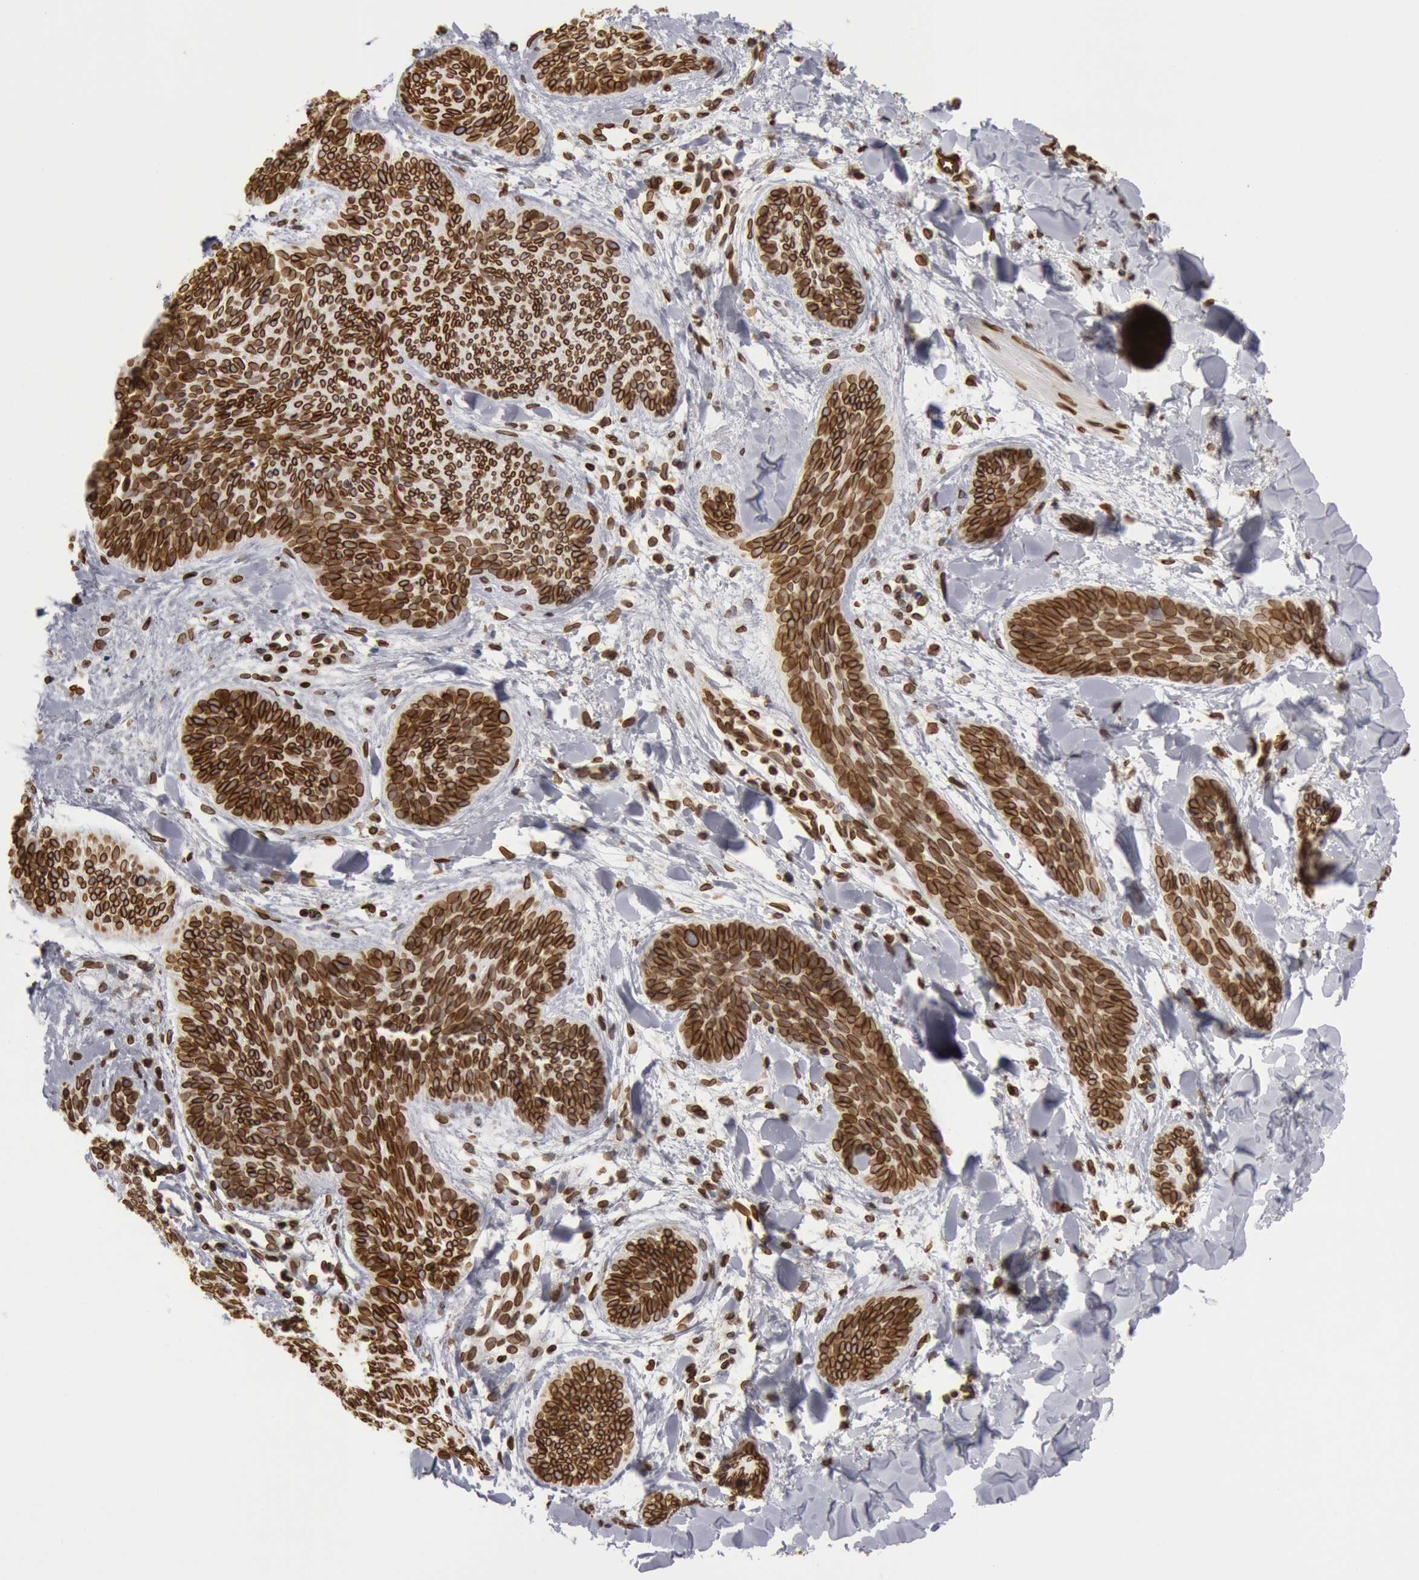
{"staining": {"intensity": "strong", "quantity": ">75%", "location": "cytoplasmic/membranous,nuclear"}, "tissue": "skin cancer", "cell_type": "Tumor cells", "image_type": "cancer", "snomed": [{"axis": "morphology", "description": "Basal cell carcinoma"}, {"axis": "topography", "description": "Skin"}], "caption": "Skin cancer tissue reveals strong cytoplasmic/membranous and nuclear staining in approximately >75% of tumor cells", "gene": "SUN2", "patient": {"sex": "female", "age": 81}}